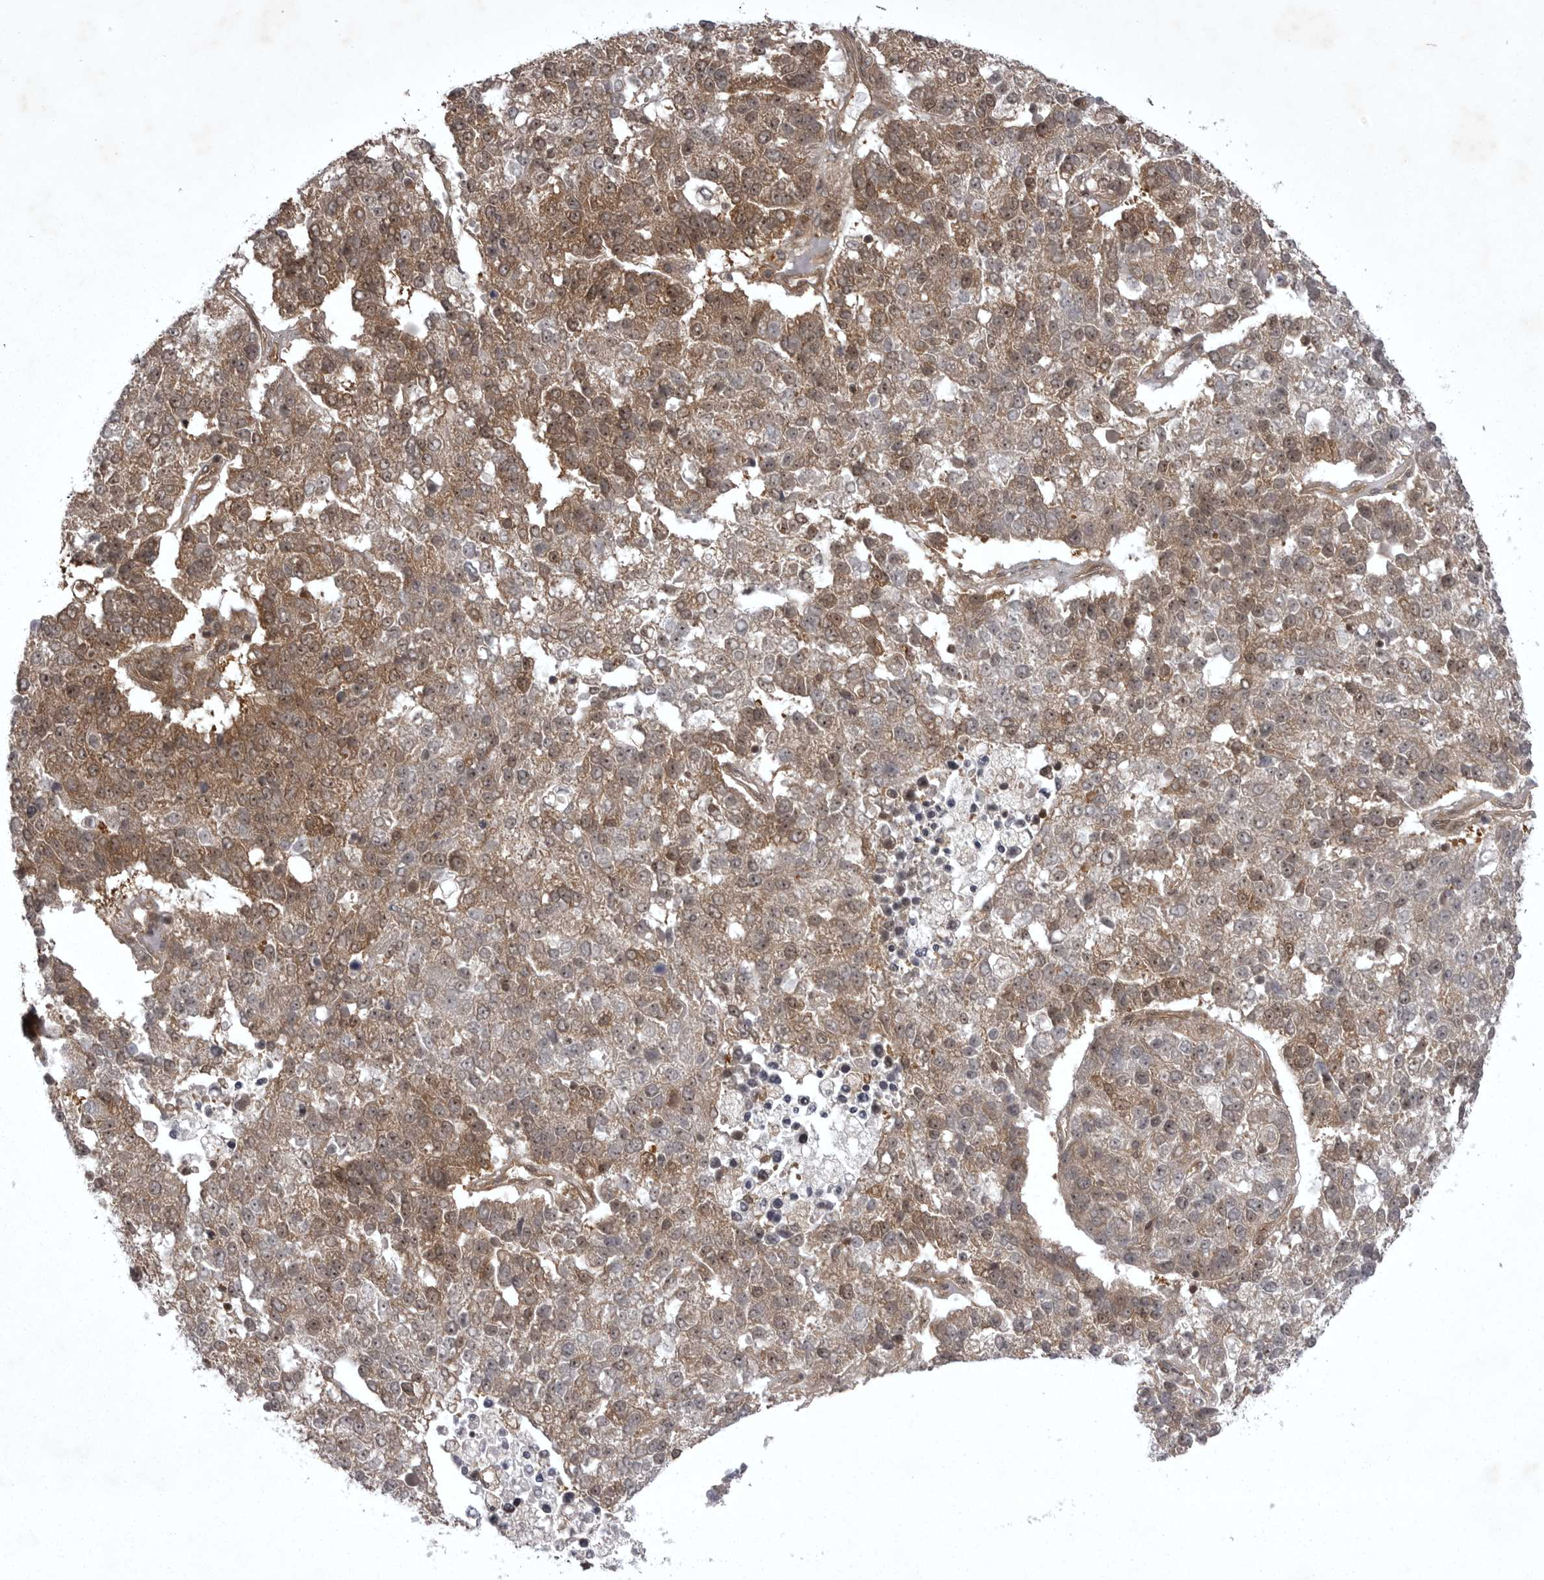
{"staining": {"intensity": "moderate", "quantity": "25%-75%", "location": "cytoplasmic/membranous,nuclear"}, "tissue": "pancreatic cancer", "cell_type": "Tumor cells", "image_type": "cancer", "snomed": [{"axis": "morphology", "description": "Adenocarcinoma, NOS"}, {"axis": "topography", "description": "Pancreas"}], "caption": "This histopathology image exhibits immunohistochemistry (IHC) staining of pancreatic cancer (adenocarcinoma), with medium moderate cytoplasmic/membranous and nuclear positivity in about 25%-75% of tumor cells.", "gene": "STK24", "patient": {"sex": "female", "age": 61}}